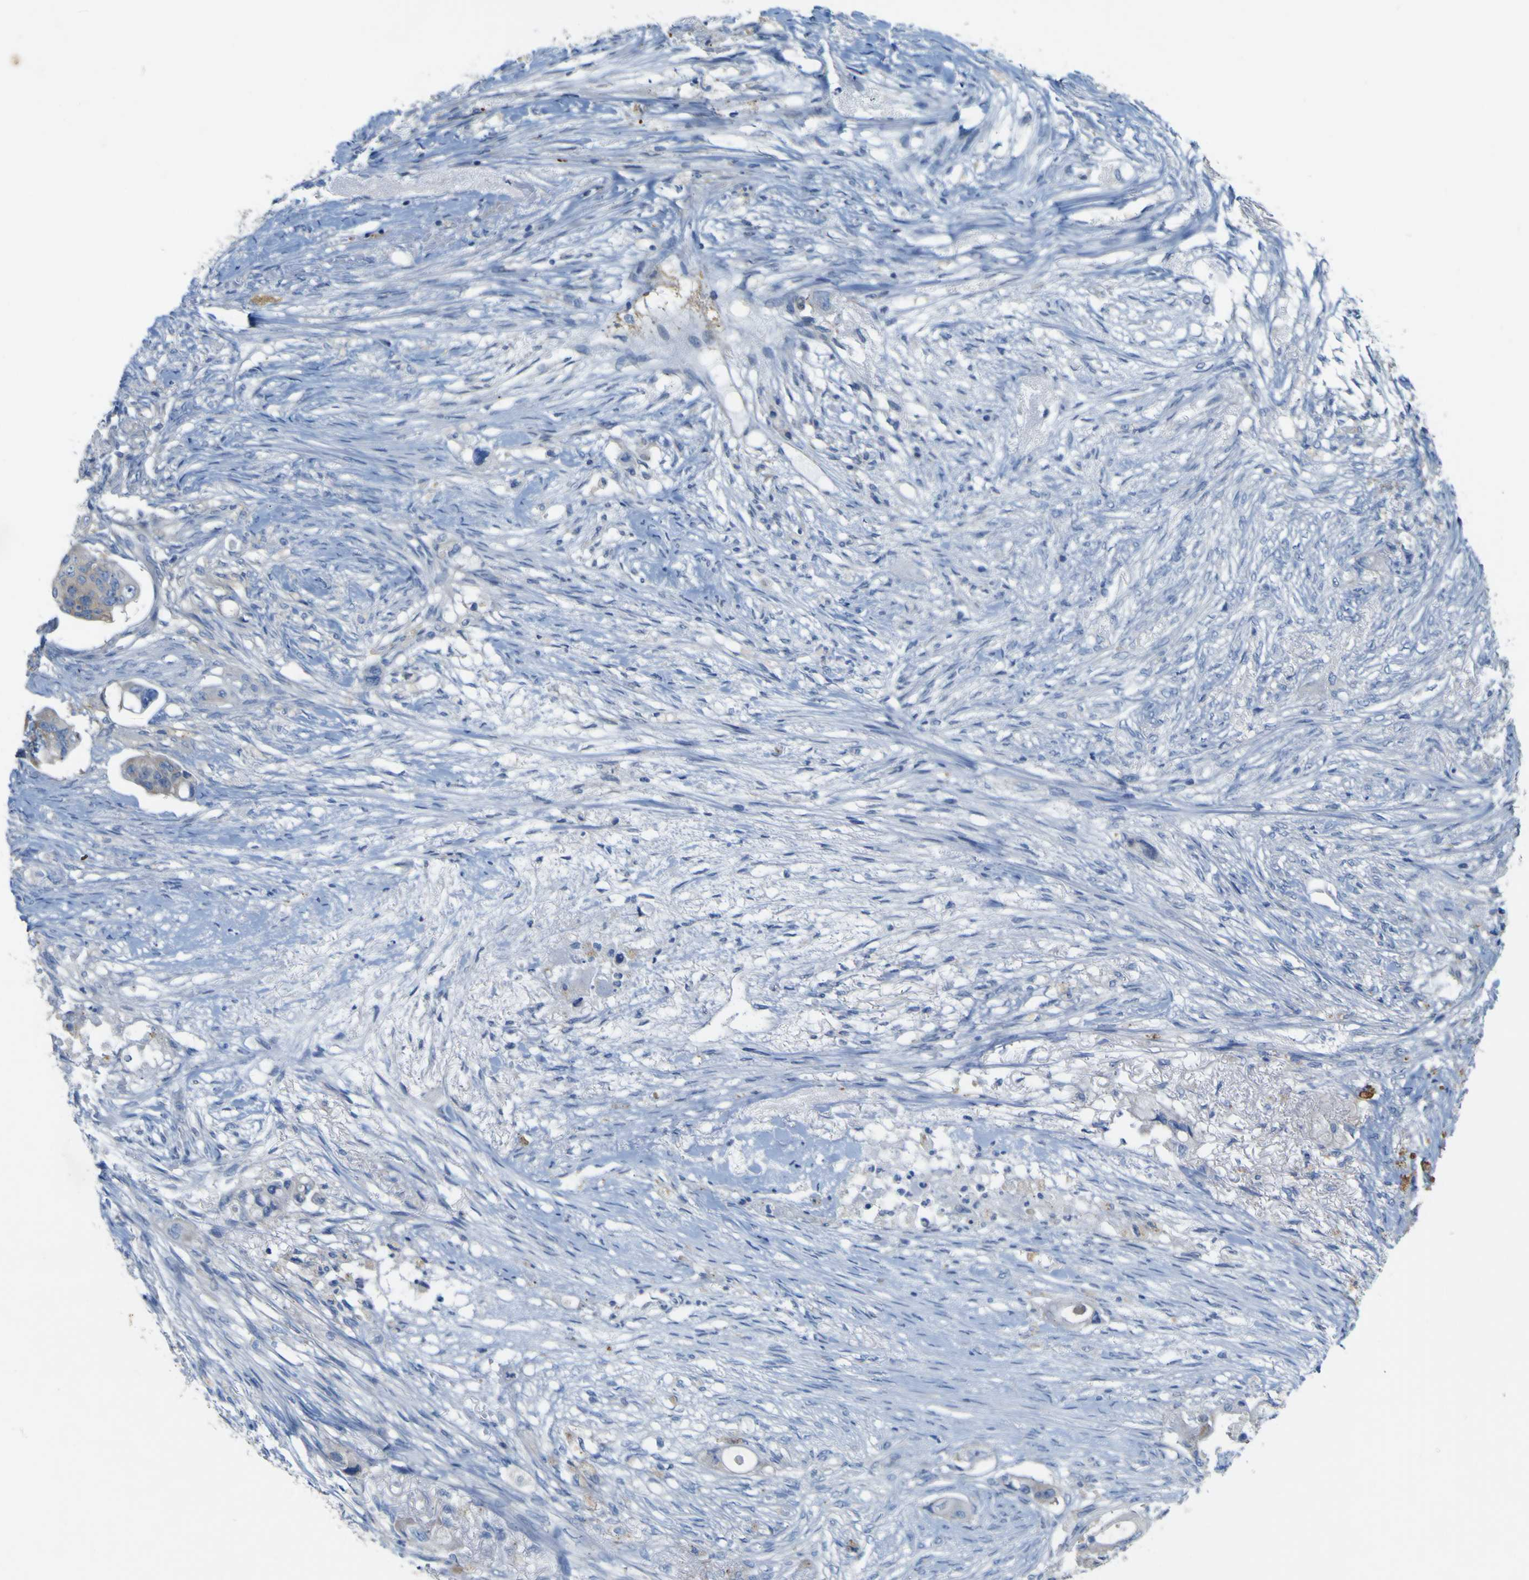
{"staining": {"intensity": "negative", "quantity": "none", "location": "none"}, "tissue": "colorectal cancer", "cell_type": "Tumor cells", "image_type": "cancer", "snomed": [{"axis": "morphology", "description": "Adenocarcinoma, NOS"}, {"axis": "topography", "description": "Colon"}], "caption": "Micrograph shows no protein expression in tumor cells of colorectal cancer (adenocarcinoma) tissue. (DAB (3,3'-diaminobenzidine) immunohistochemistry visualized using brightfield microscopy, high magnification).", "gene": "MYEOV", "patient": {"sex": "female", "age": 57}}